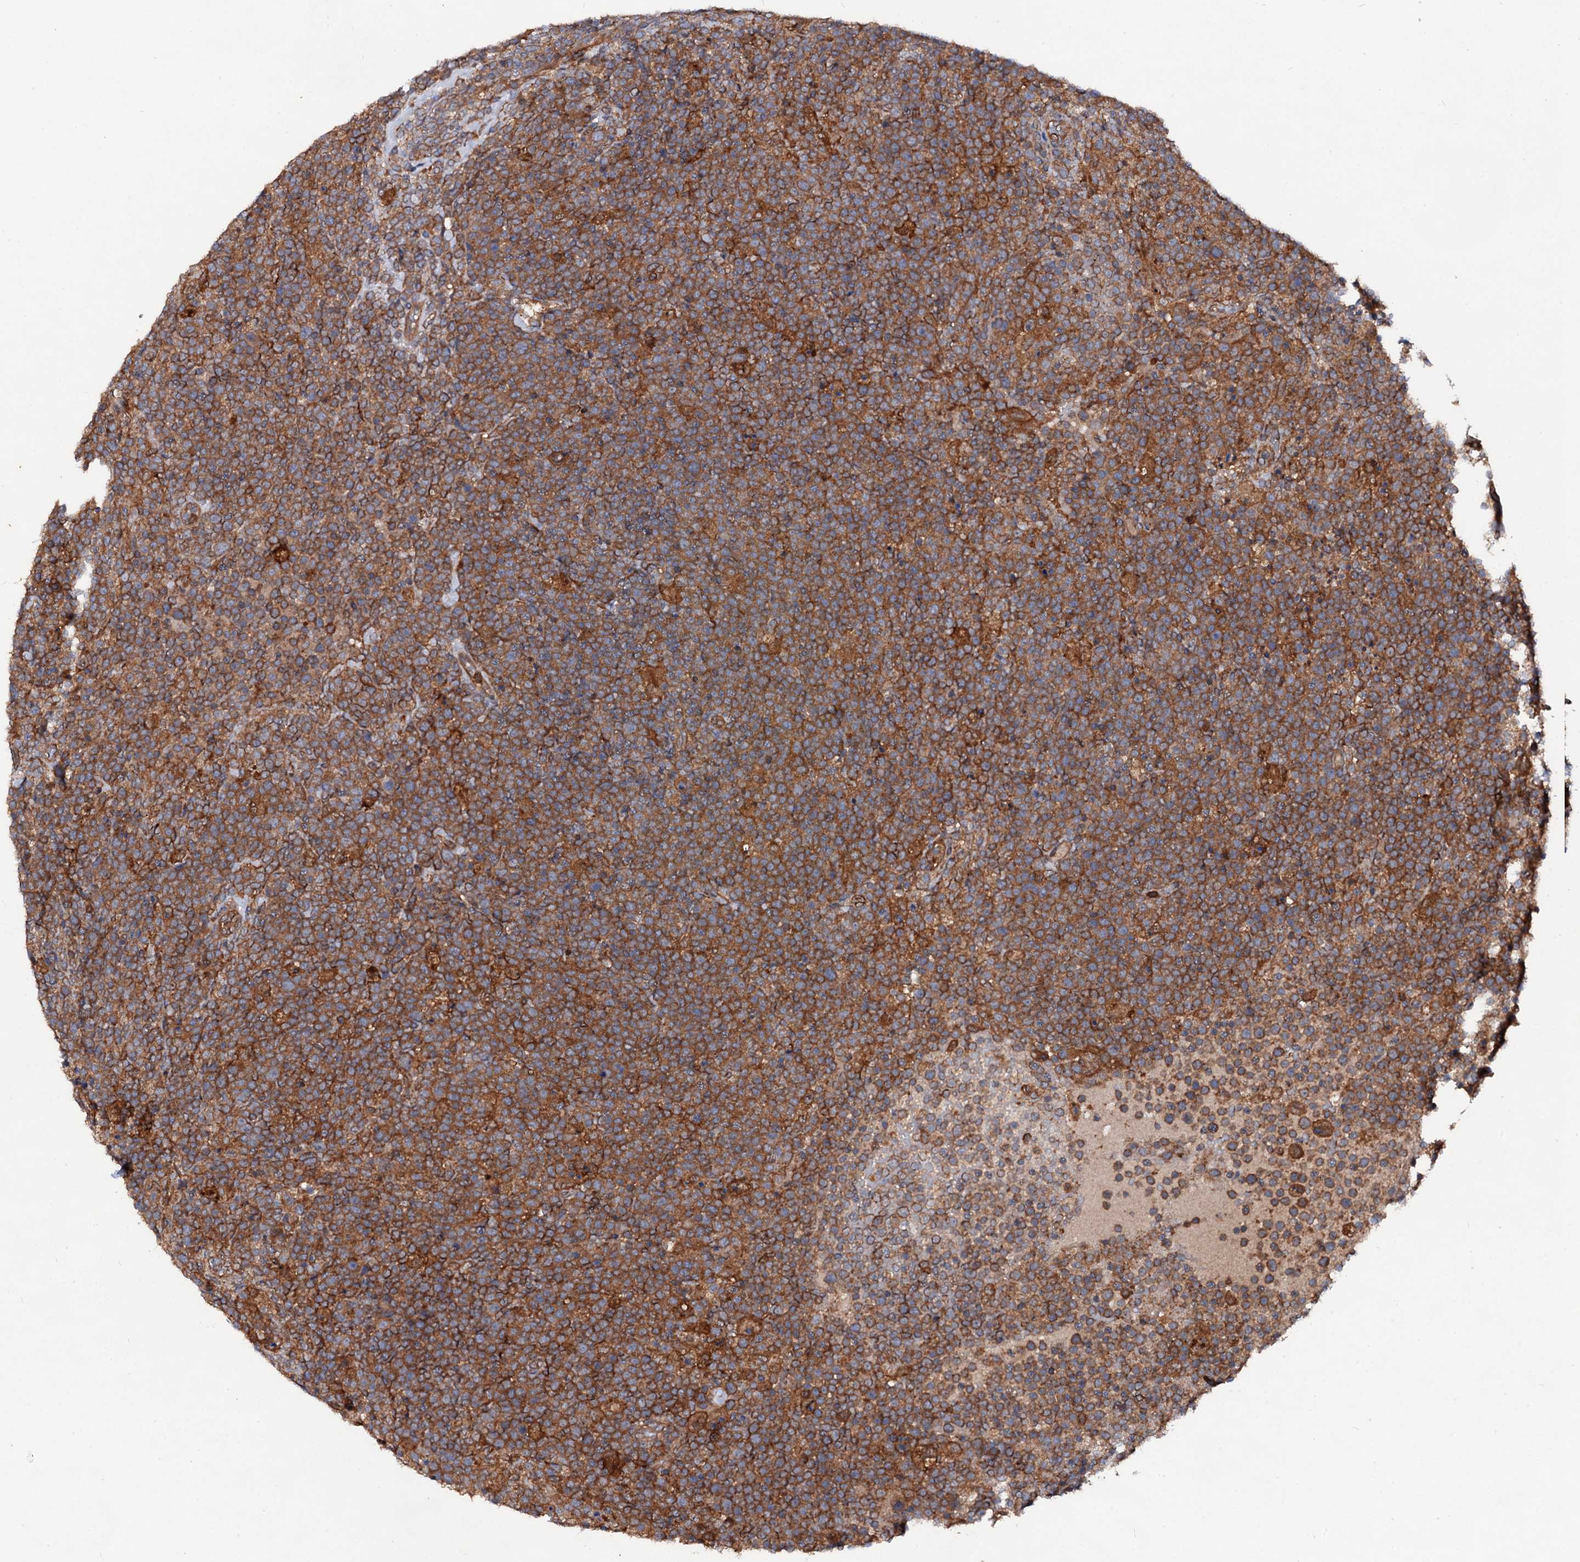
{"staining": {"intensity": "moderate", "quantity": ">75%", "location": "cytoplasmic/membranous"}, "tissue": "lymphoma", "cell_type": "Tumor cells", "image_type": "cancer", "snomed": [{"axis": "morphology", "description": "Malignant lymphoma, non-Hodgkin's type, High grade"}, {"axis": "topography", "description": "Lymph node"}], "caption": "High-grade malignant lymphoma, non-Hodgkin's type tissue shows moderate cytoplasmic/membranous expression in about >75% of tumor cells", "gene": "VPS29", "patient": {"sex": "male", "age": 61}}